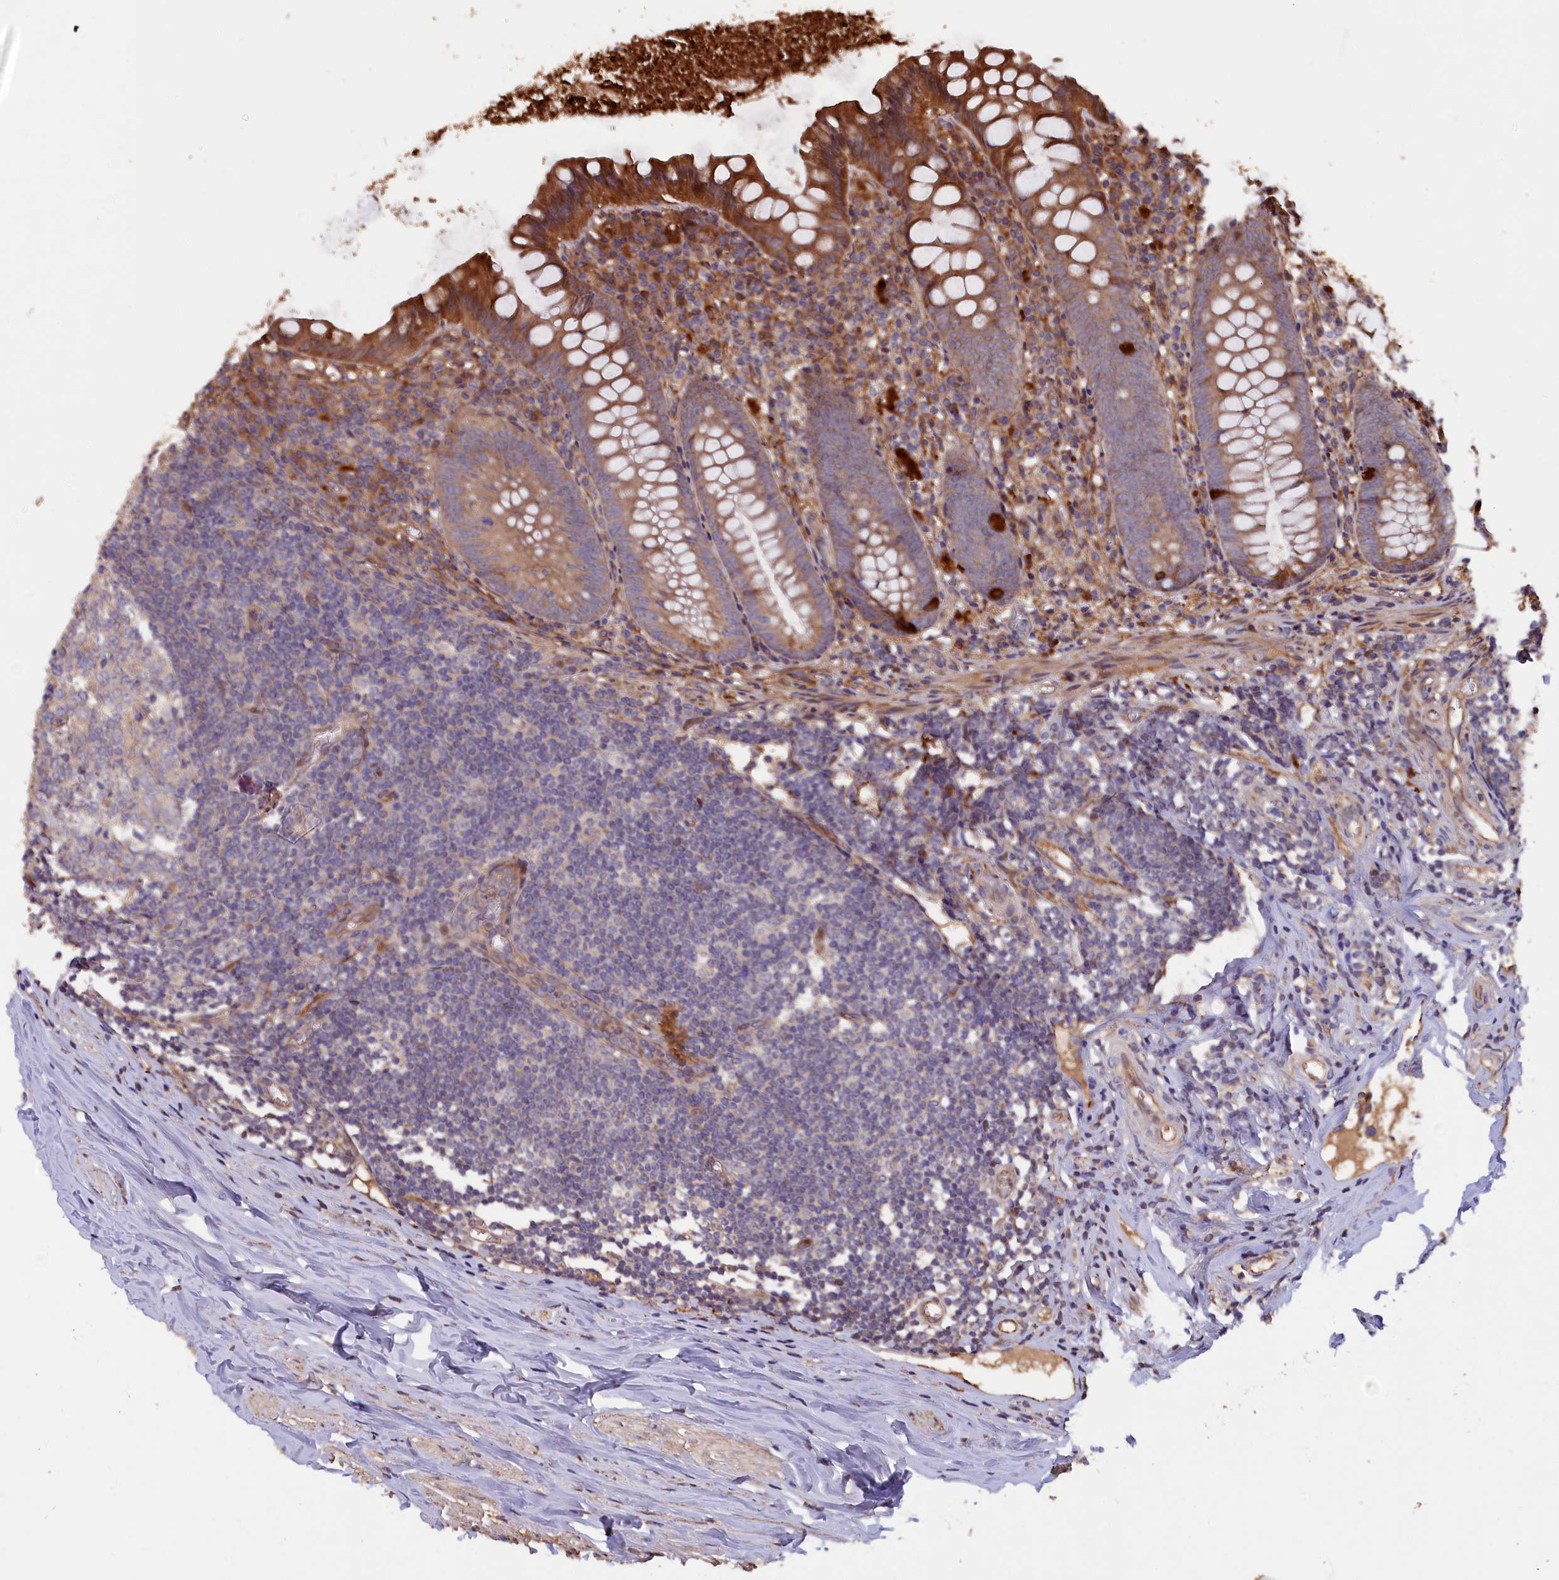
{"staining": {"intensity": "moderate", "quantity": ">75%", "location": "cytoplasmic/membranous"}, "tissue": "appendix", "cell_type": "Glandular cells", "image_type": "normal", "snomed": [{"axis": "morphology", "description": "Normal tissue, NOS"}, {"axis": "topography", "description": "Appendix"}], "caption": "This histopathology image demonstrates IHC staining of benign human appendix, with medium moderate cytoplasmic/membranous expression in about >75% of glandular cells.", "gene": "GREB1L", "patient": {"sex": "female", "age": 51}}